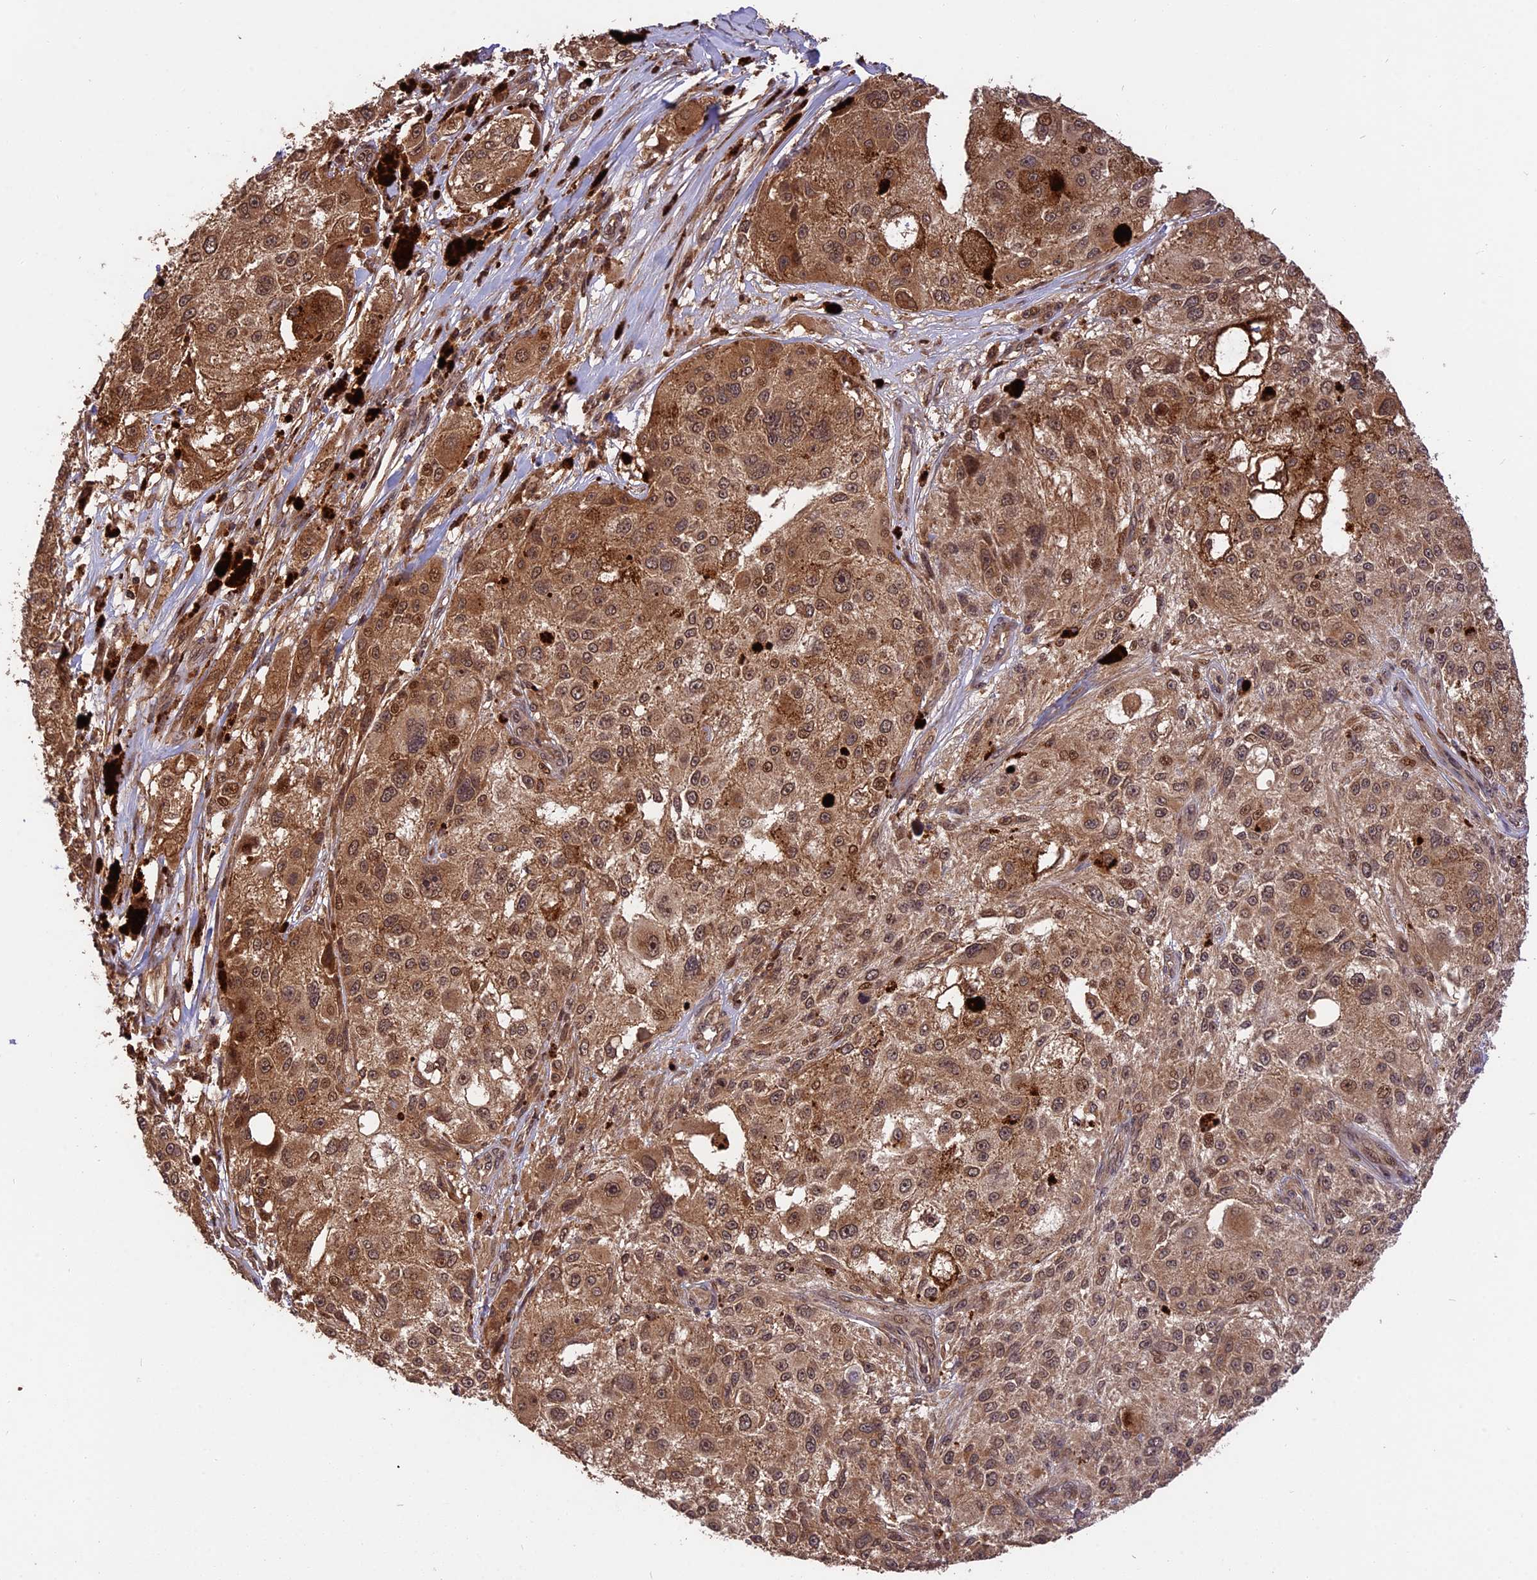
{"staining": {"intensity": "moderate", "quantity": ">75%", "location": "cytoplasmic/membranous,nuclear"}, "tissue": "melanoma", "cell_type": "Tumor cells", "image_type": "cancer", "snomed": [{"axis": "morphology", "description": "Necrosis, NOS"}, {"axis": "morphology", "description": "Malignant melanoma, NOS"}, {"axis": "topography", "description": "Skin"}], "caption": "Melanoma was stained to show a protein in brown. There is medium levels of moderate cytoplasmic/membranous and nuclear staining in approximately >75% of tumor cells.", "gene": "ESCO1", "patient": {"sex": "female", "age": 87}}